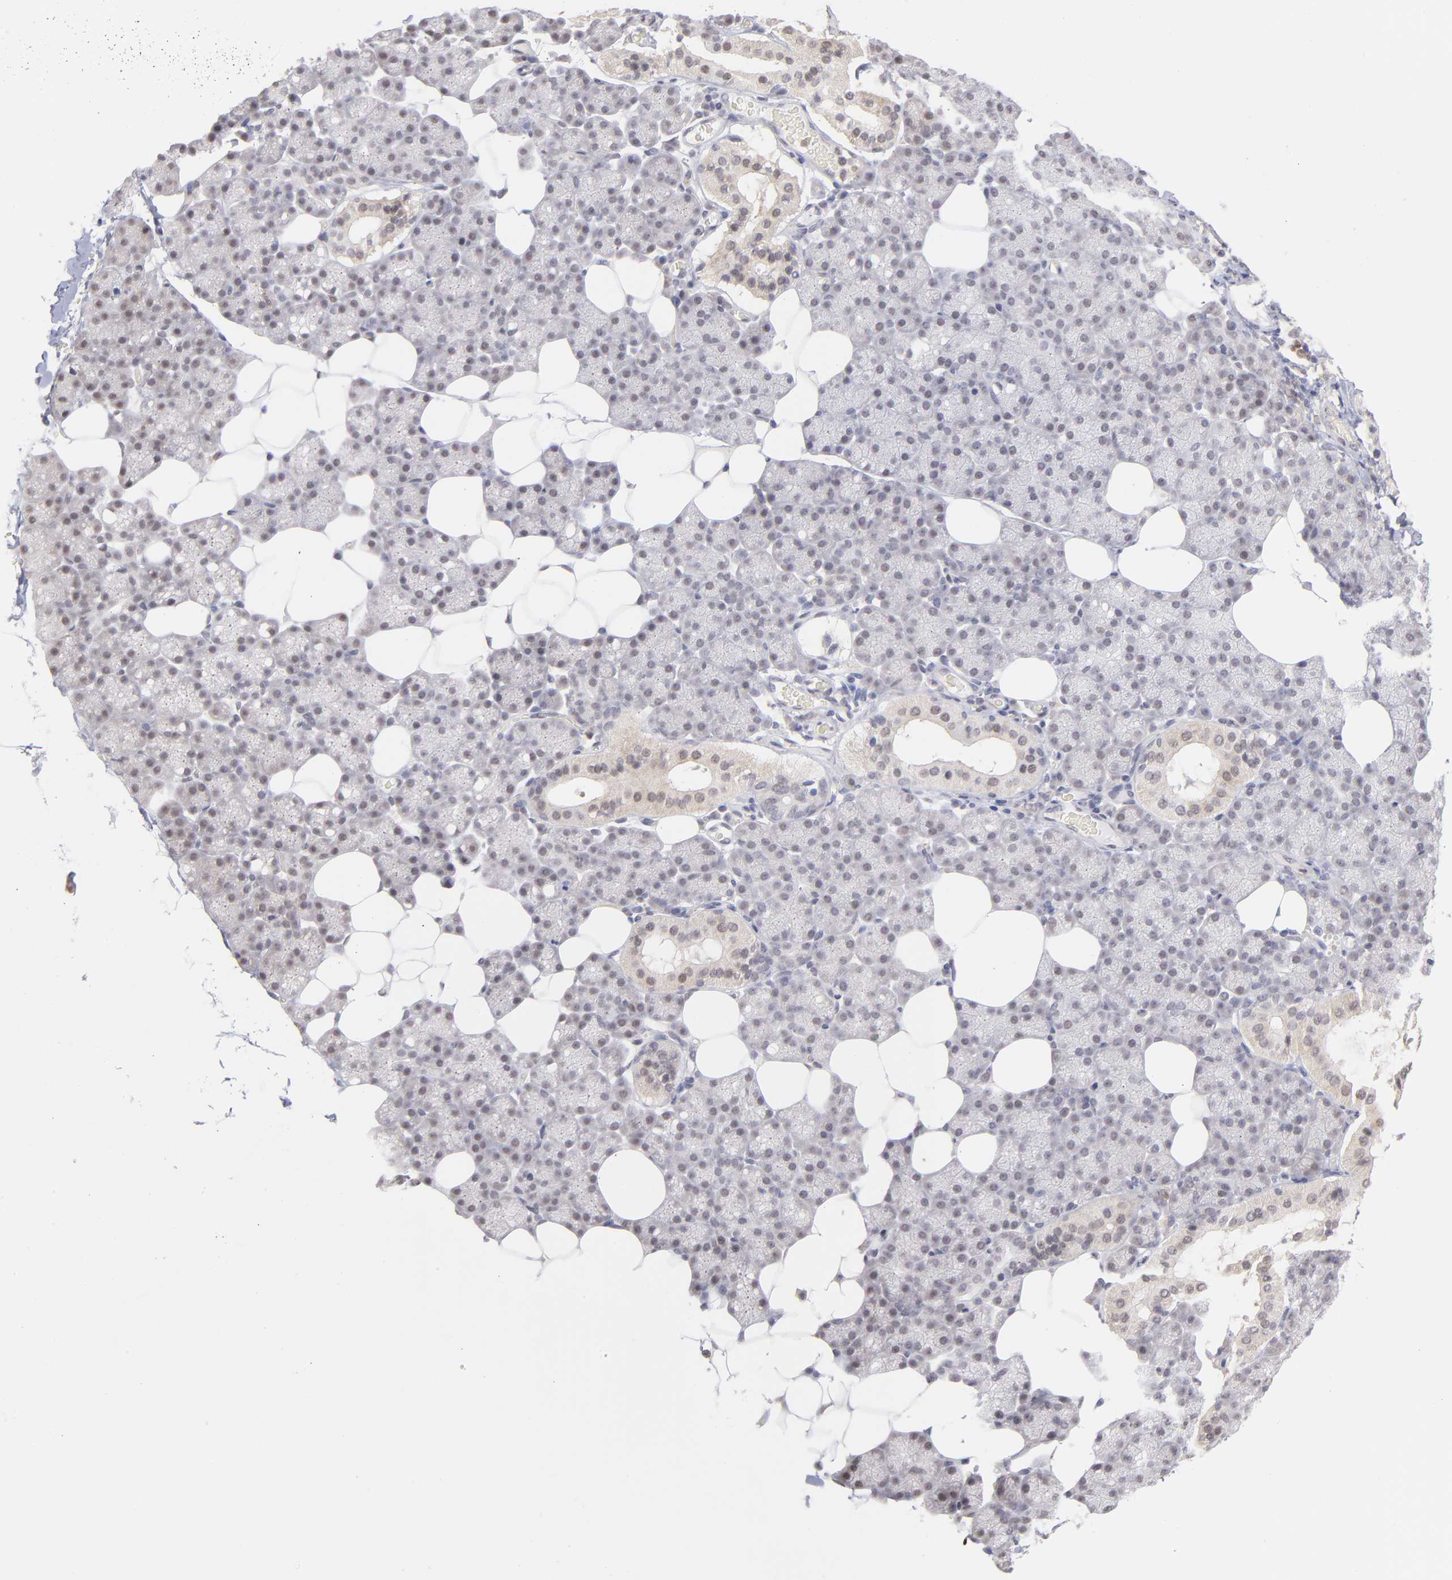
{"staining": {"intensity": "moderate", "quantity": "25%-75%", "location": "cytoplasmic/membranous,nuclear"}, "tissue": "salivary gland", "cell_type": "Glandular cells", "image_type": "normal", "snomed": [{"axis": "morphology", "description": "Normal tissue, NOS"}, {"axis": "topography", "description": "Lymph node"}, {"axis": "topography", "description": "Salivary gland"}], "caption": "Salivary gland stained with a protein marker demonstrates moderate staining in glandular cells.", "gene": "OAS1", "patient": {"sex": "male", "age": 8}}